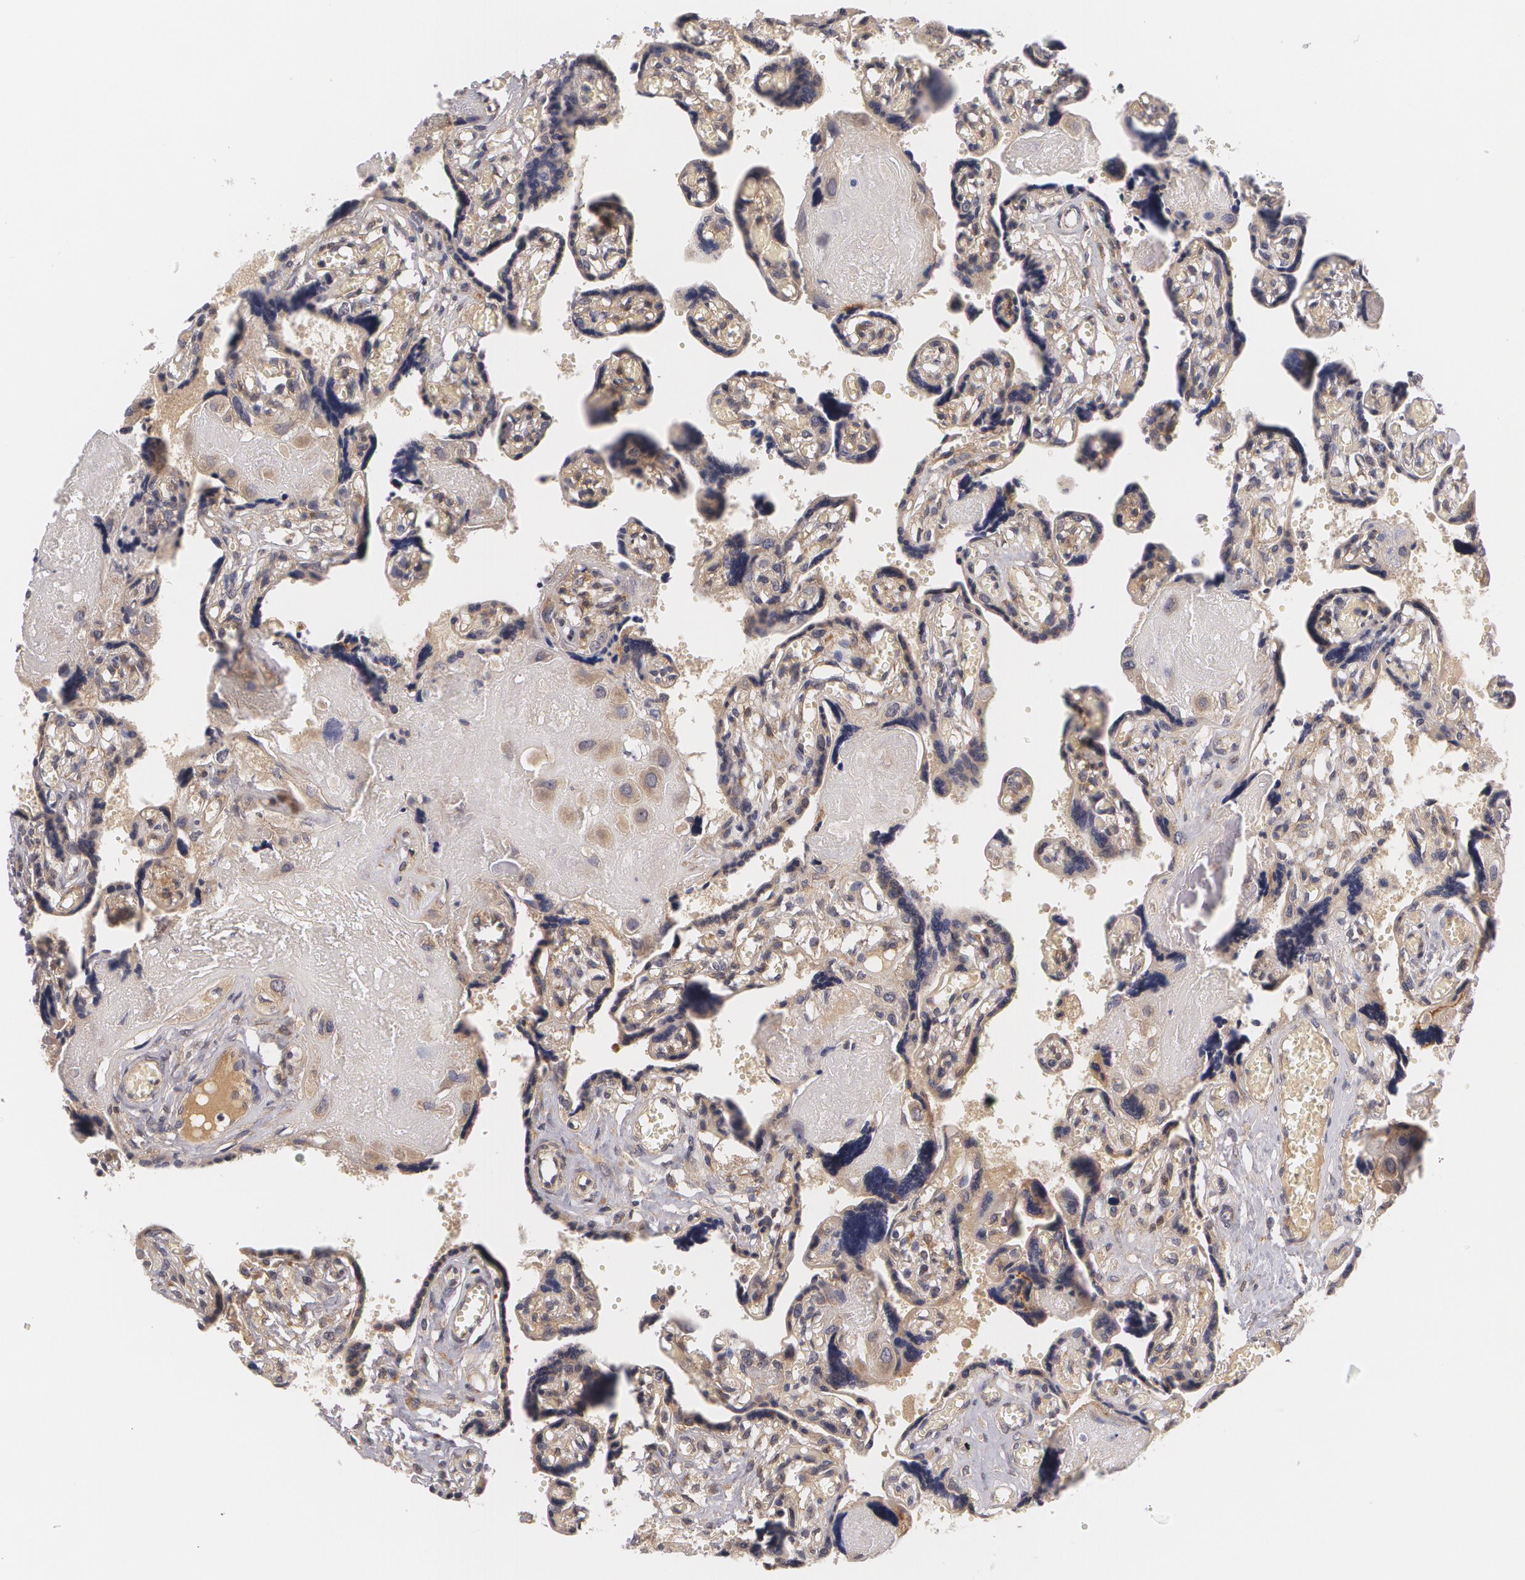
{"staining": {"intensity": "weak", "quantity": ">75%", "location": "cytoplasmic/membranous"}, "tissue": "placenta", "cell_type": "Decidual cells", "image_type": "normal", "snomed": [{"axis": "morphology", "description": "Normal tissue, NOS"}, {"axis": "morphology", "description": "Degeneration, NOS"}, {"axis": "topography", "description": "Placenta"}], "caption": "The image shows a brown stain indicating the presence of a protein in the cytoplasmic/membranous of decidual cells in placenta. Nuclei are stained in blue.", "gene": "CASK", "patient": {"sex": "female", "age": 35}}